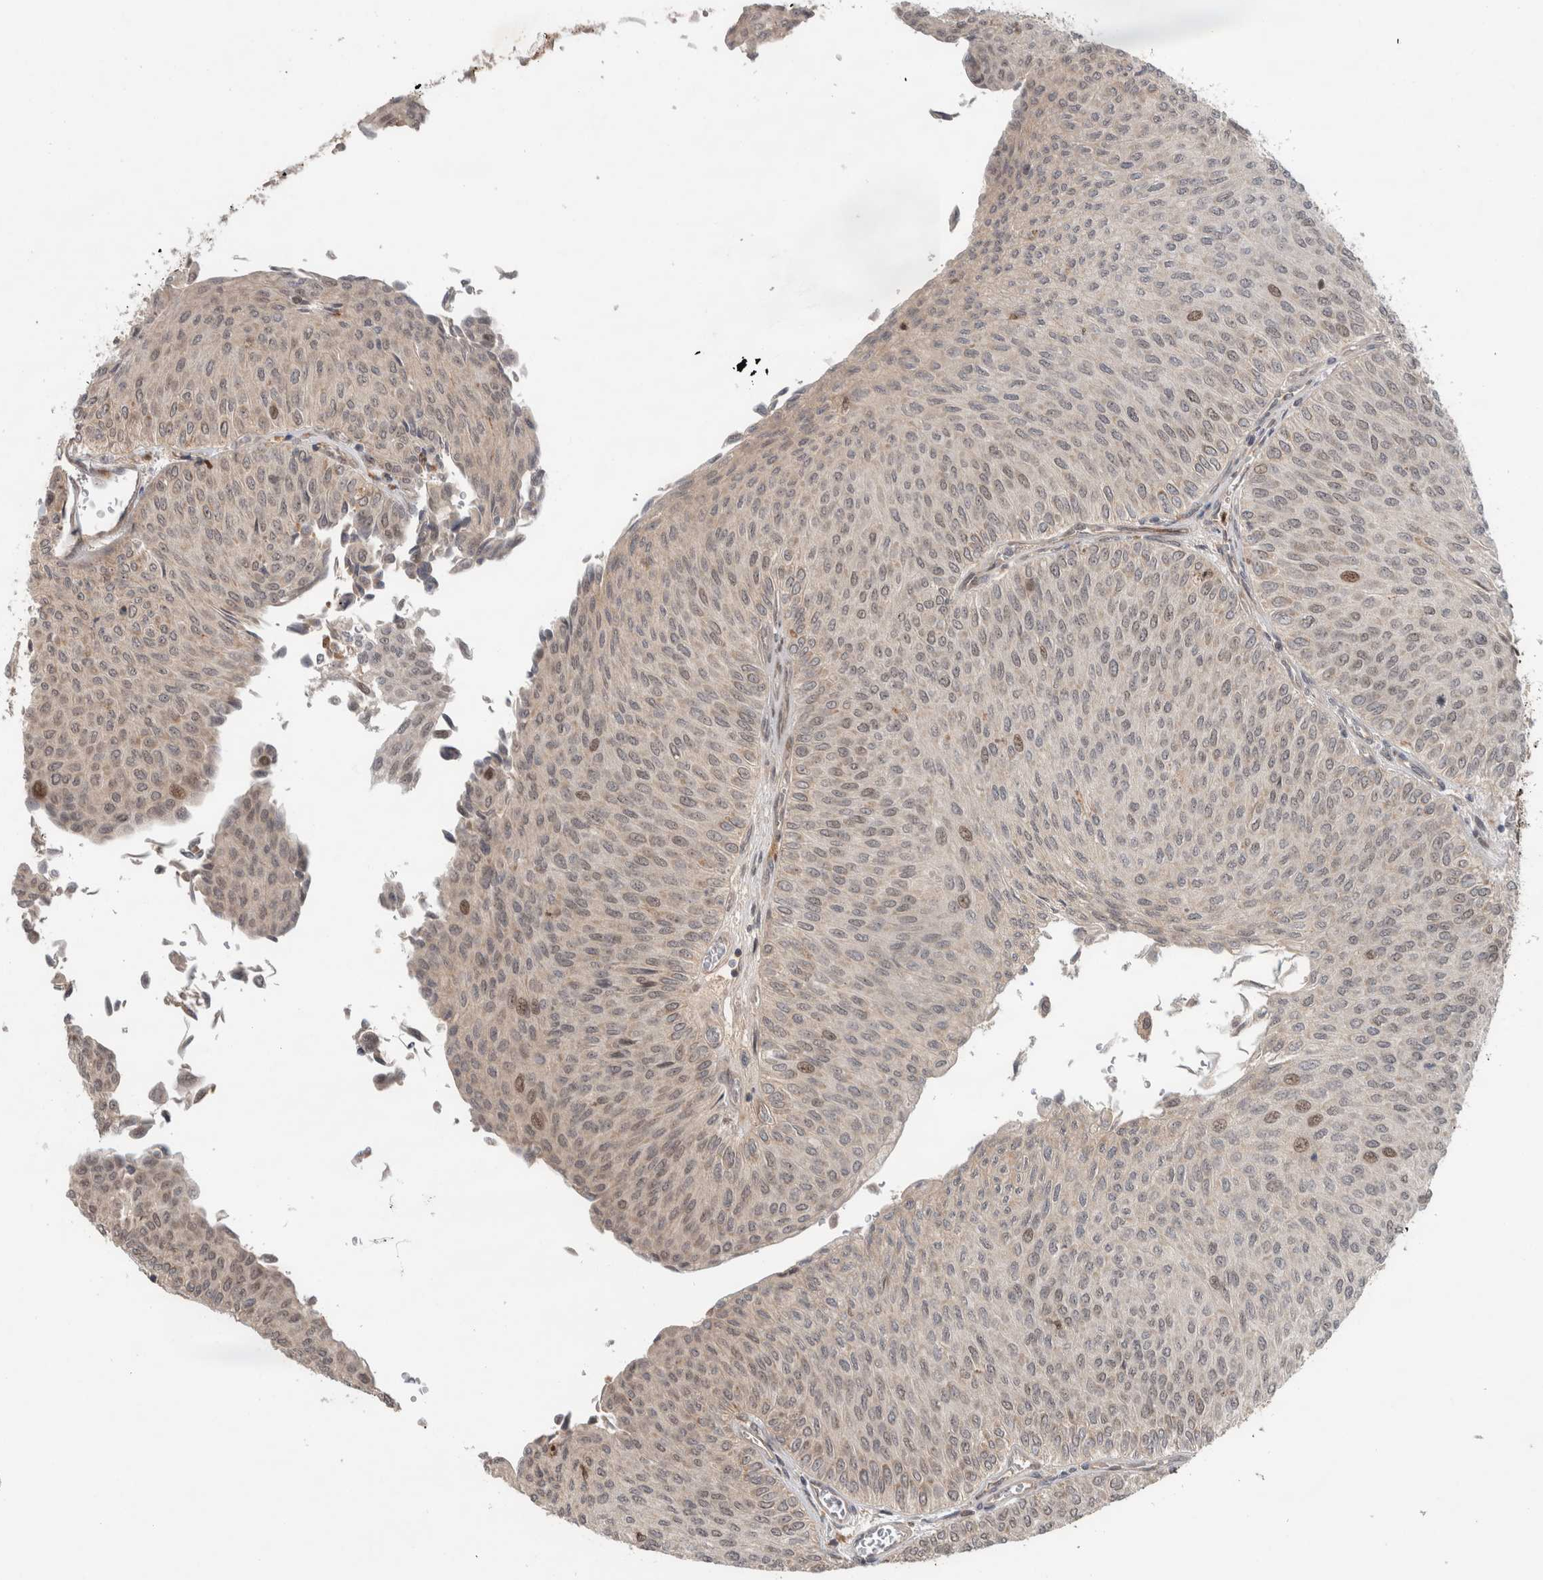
{"staining": {"intensity": "weak", "quantity": "25%-75%", "location": "cytoplasmic/membranous,nuclear"}, "tissue": "urothelial cancer", "cell_type": "Tumor cells", "image_type": "cancer", "snomed": [{"axis": "morphology", "description": "Urothelial carcinoma, Low grade"}, {"axis": "topography", "description": "Urinary bladder"}], "caption": "About 25%-75% of tumor cells in human urothelial cancer exhibit weak cytoplasmic/membranous and nuclear protein positivity as visualized by brown immunohistochemical staining.", "gene": "INSRR", "patient": {"sex": "male", "age": 78}}